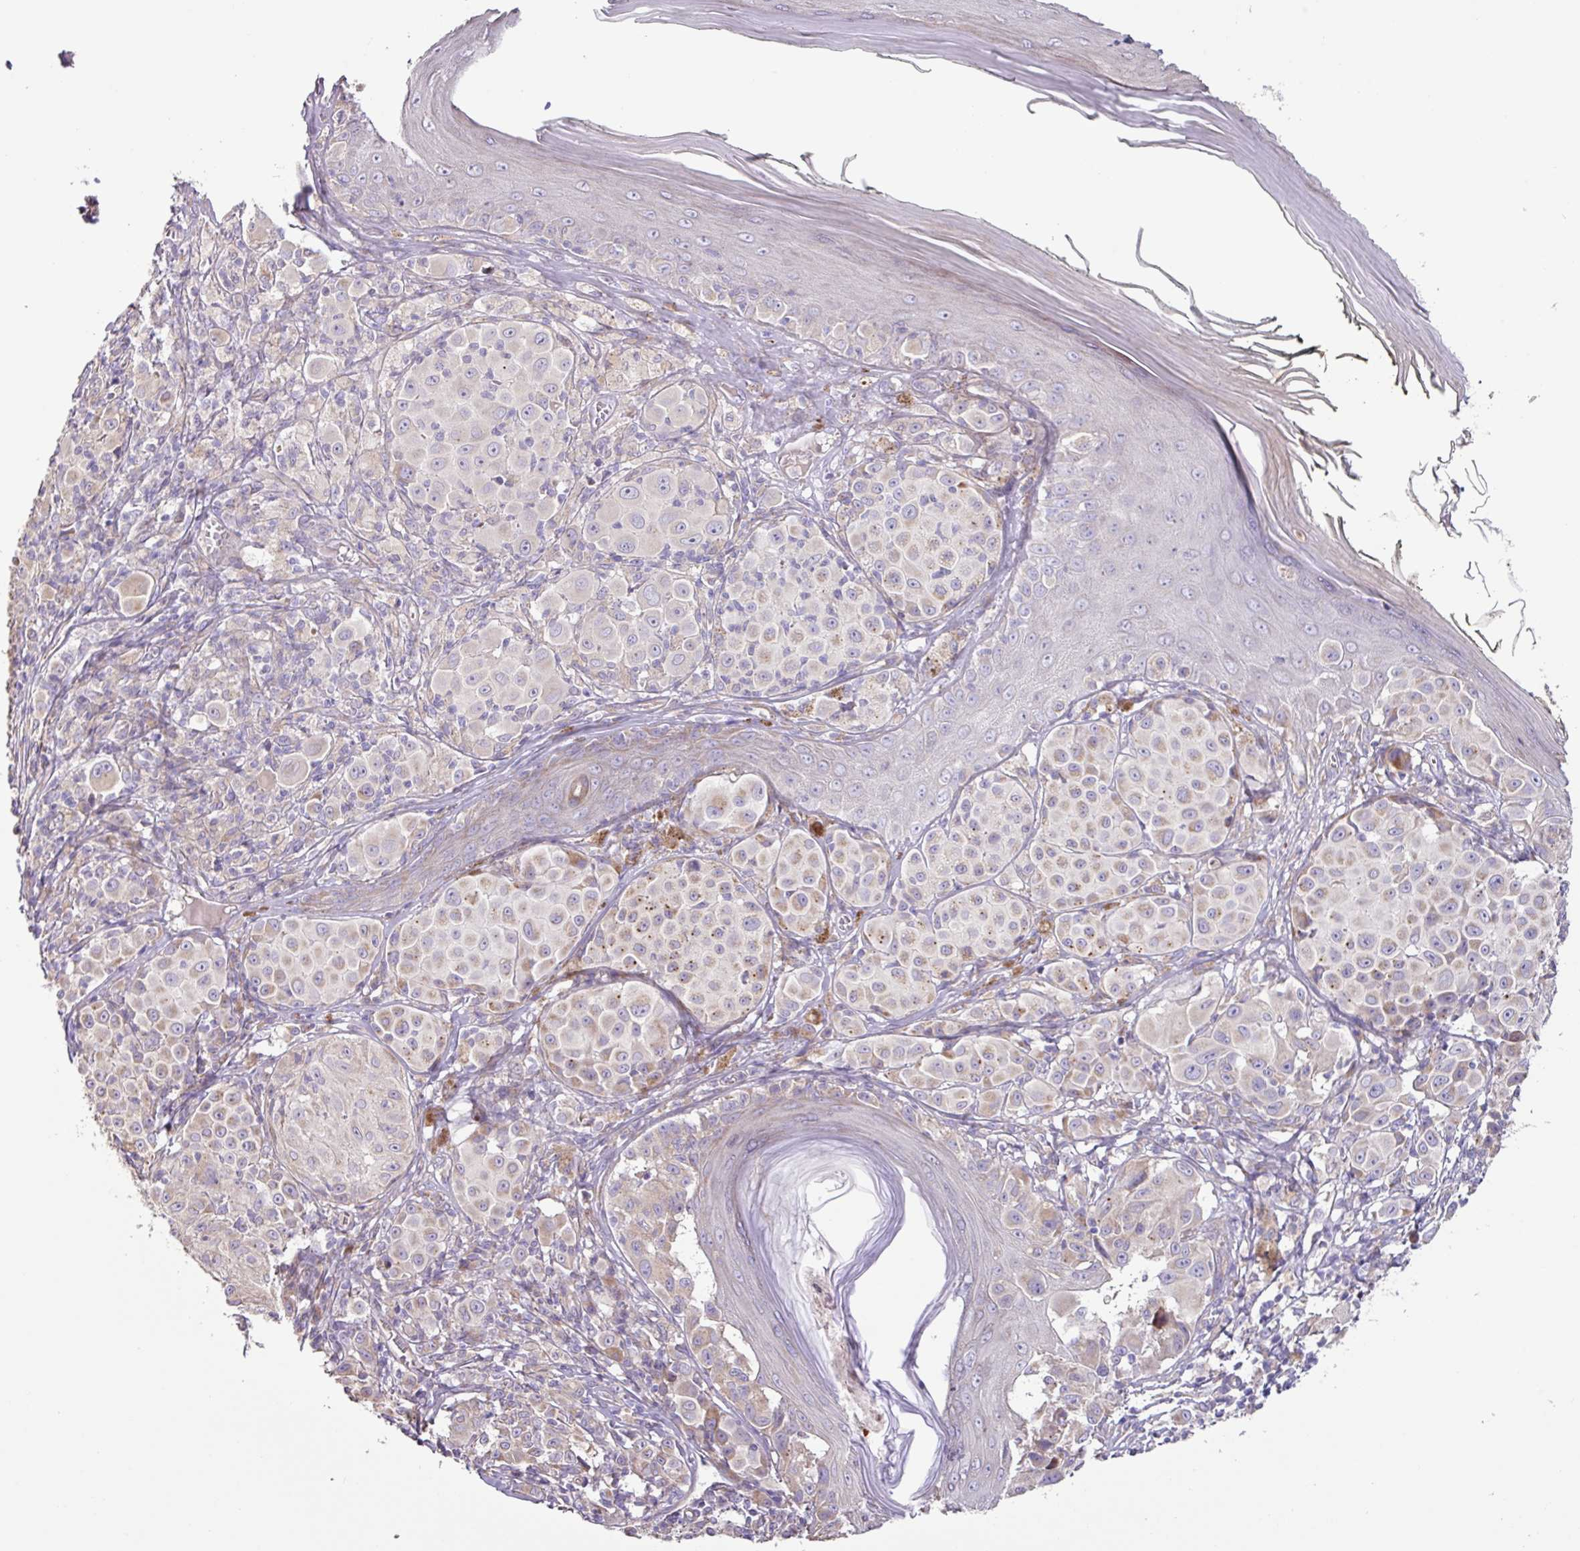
{"staining": {"intensity": "weak", "quantity": "25%-75%", "location": "cytoplasmic/membranous"}, "tissue": "melanoma", "cell_type": "Tumor cells", "image_type": "cancer", "snomed": [{"axis": "morphology", "description": "Malignant melanoma, NOS"}, {"axis": "topography", "description": "Skin"}], "caption": "Human malignant melanoma stained with a brown dye exhibits weak cytoplasmic/membranous positive expression in about 25%-75% of tumor cells.", "gene": "MRRF", "patient": {"sex": "female", "age": 43}}